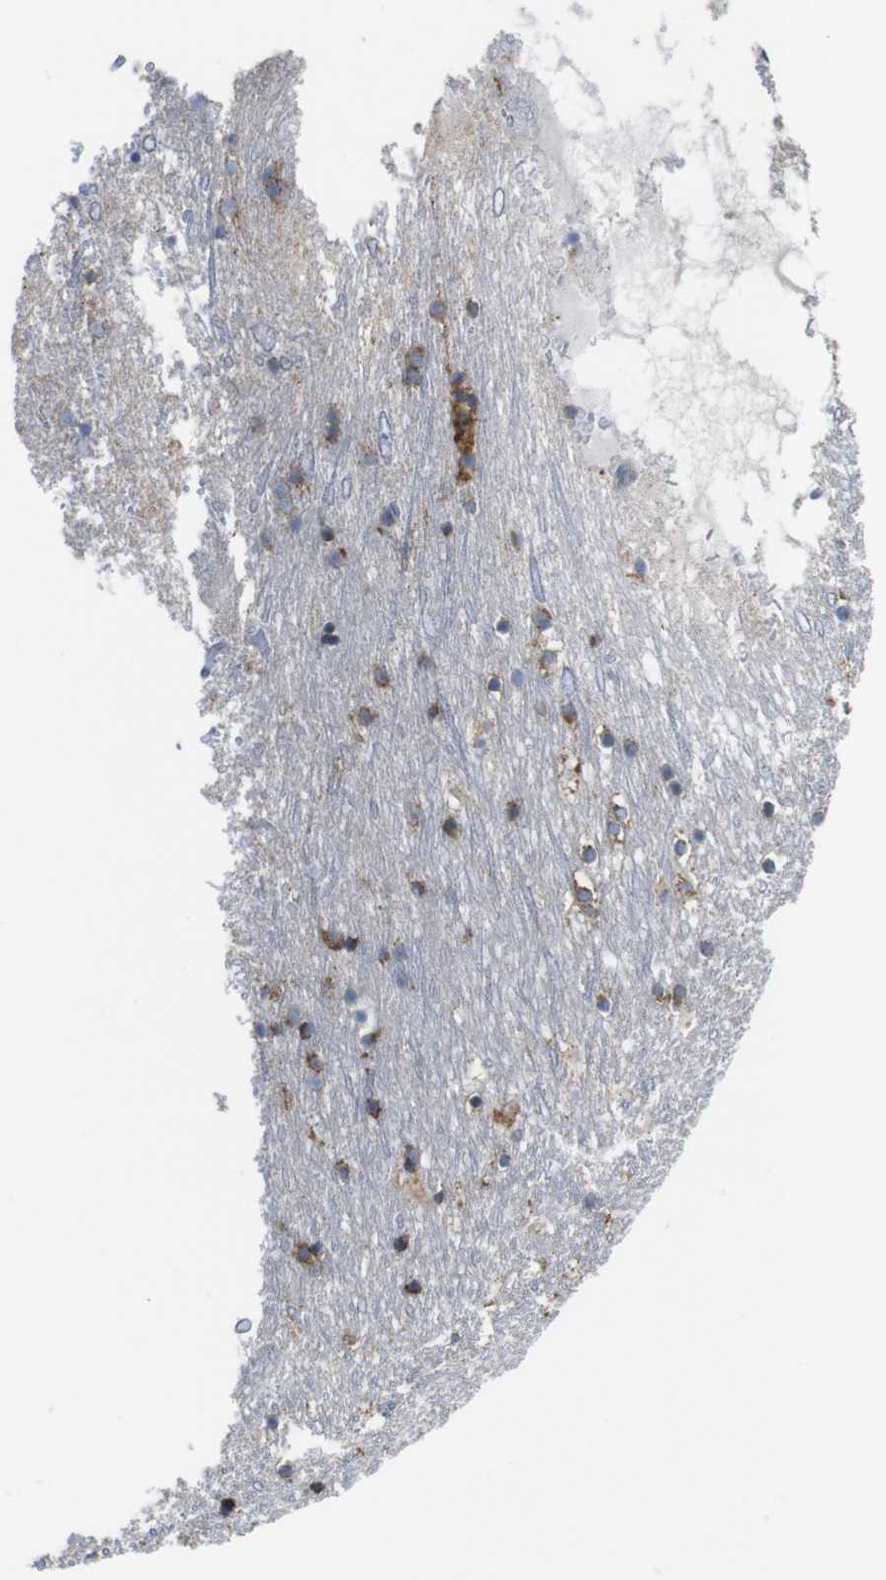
{"staining": {"intensity": "negative", "quantity": "none", "location": "none"}, "tissue": "cerebral cortex", "cell_type": "Endothelial cells", "image_type": "normal", "snomed": [{"axis": "morphology", "description": "Normal tissue, NOS"}, {"axis": "topography", "description": "Cerebral cortex"}], "caption": "The micrograph shows no significant positivity in endothelial cells of cerebral cortex.", "gene": "PPIB", "patient": {"sex": "male", "age": 45}}